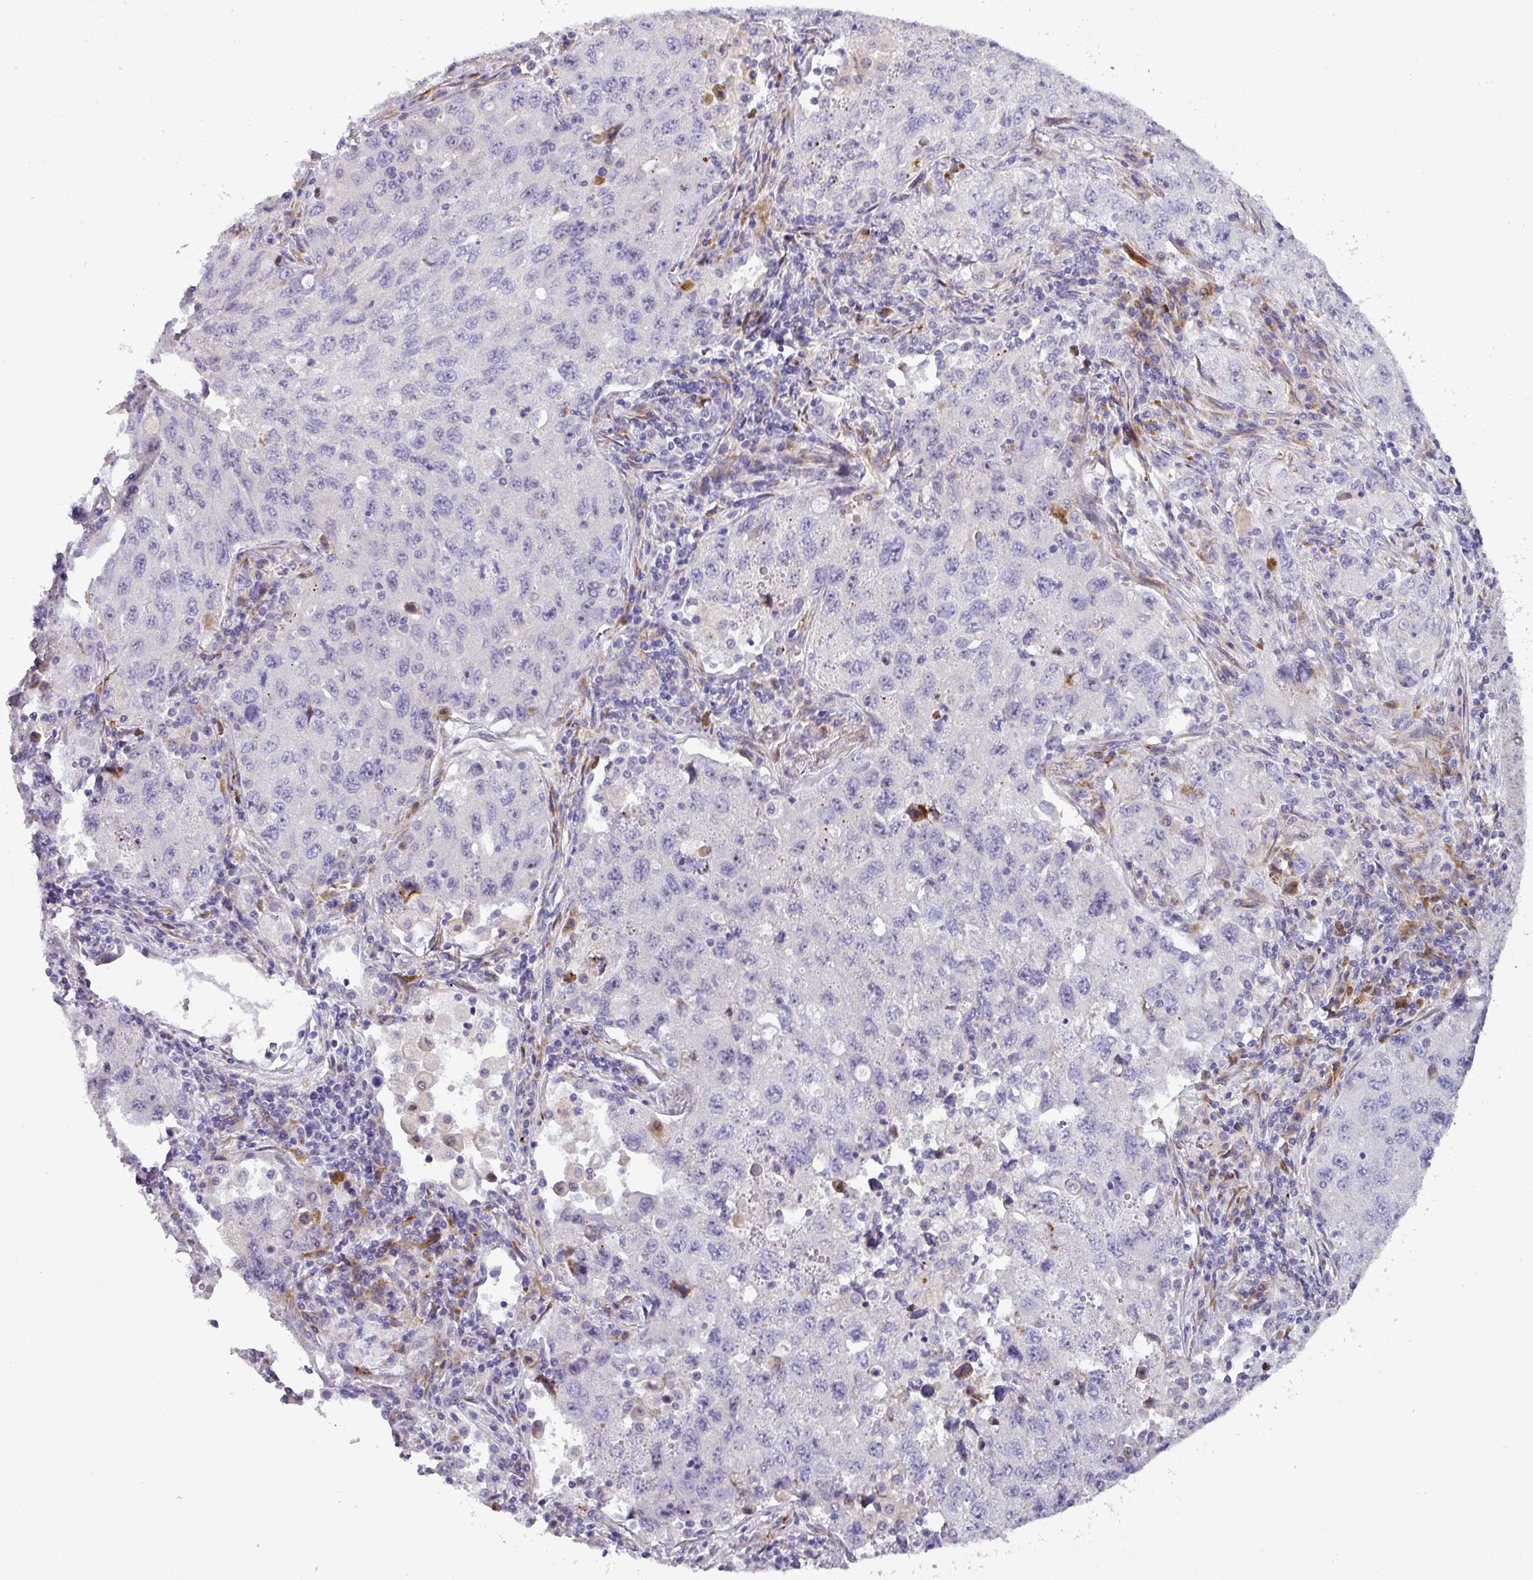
{"staining": {"intensity": "negative", "quantity": "none", "location": "none"}, "tissue": "lung cancer", "cell_type": "Tumor cells", "image_type": "cancer", "snomed": [{"axis": "morphology", "description": "Adenocarcinoma, NOS"}, {"axis": "topography", "description": "Lung"}], "caption": "Immunohistochemistry (IHC) of adenocarcinoma (lung) shows no positivity in tumor cells.", "gene": "ATP6V1F", "patient": {"sex": "female", "age": 57}}